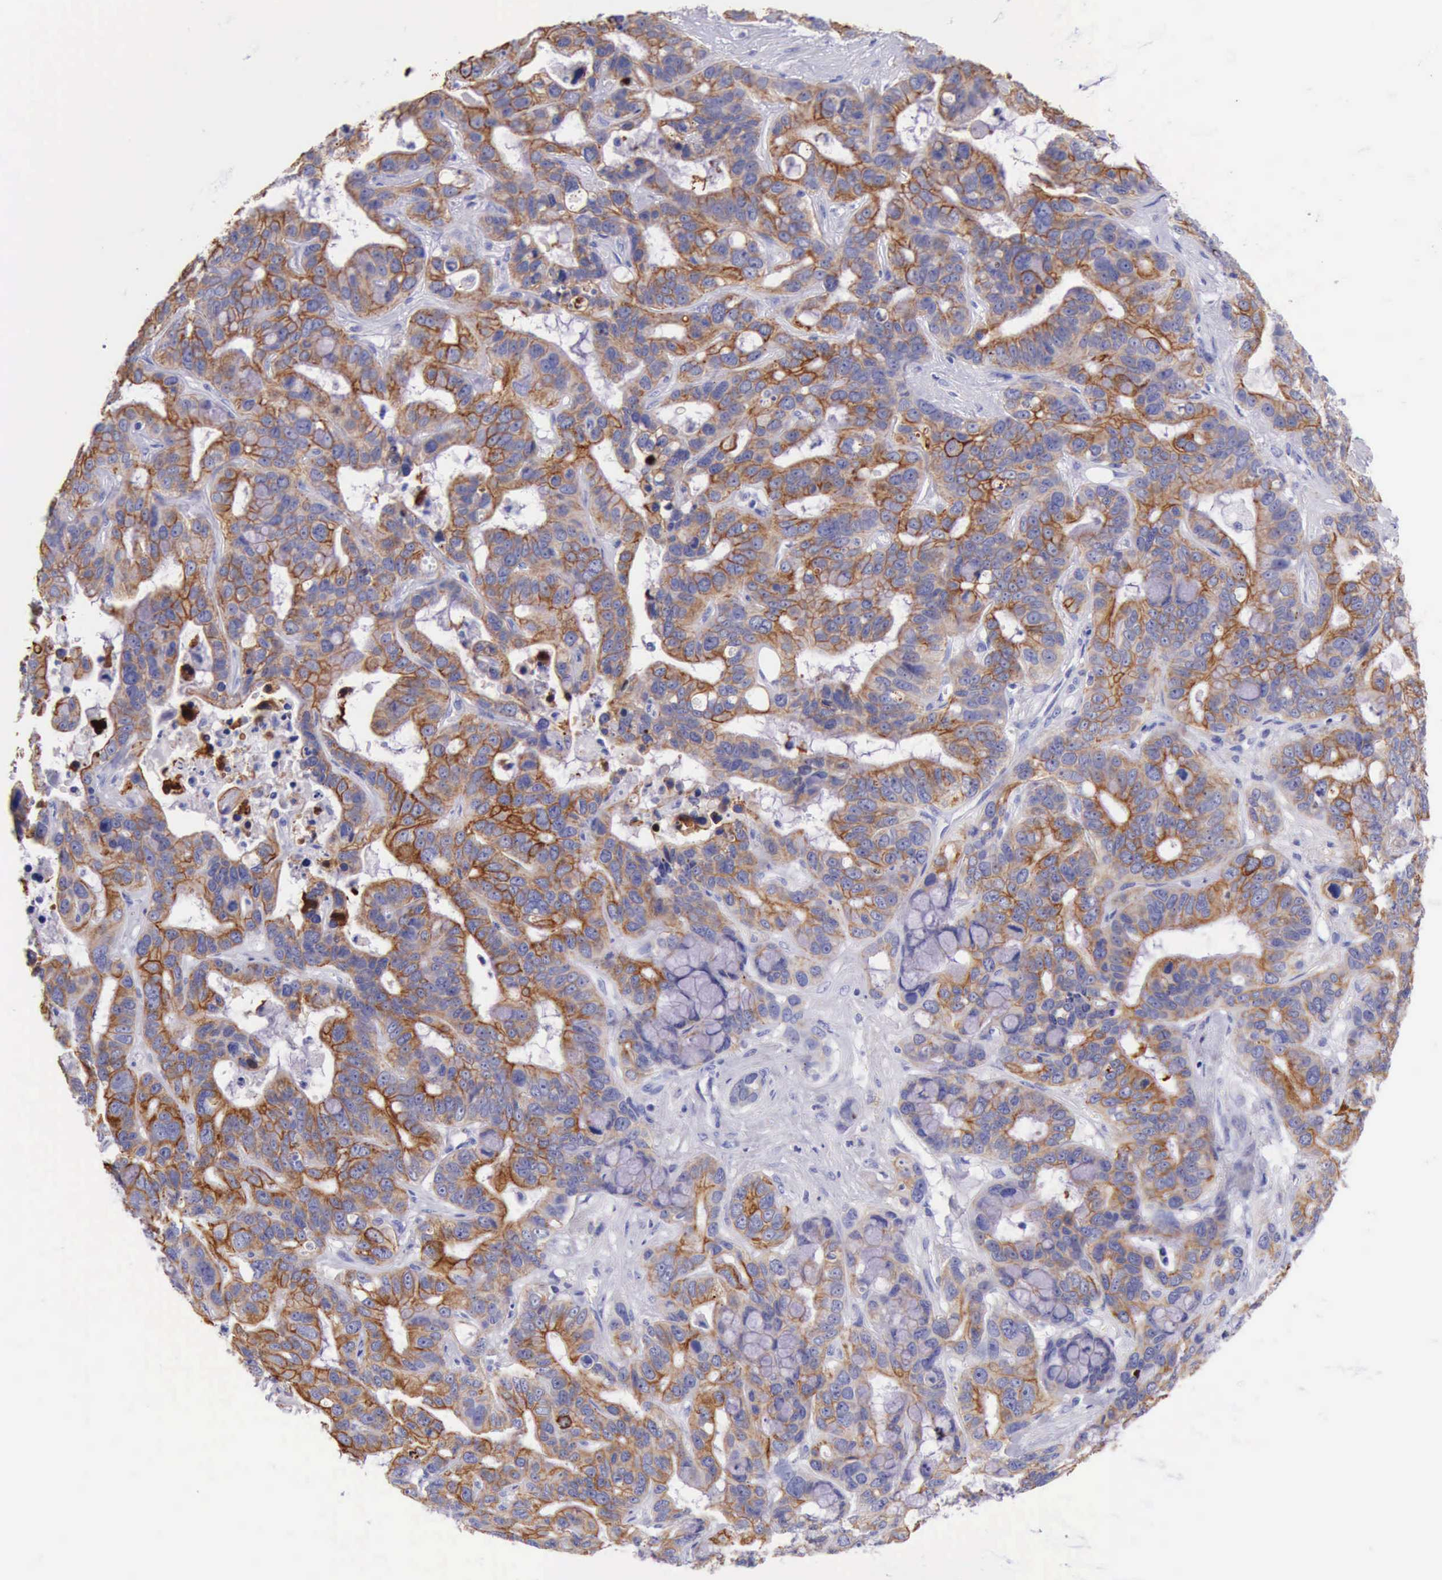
{"staining": {"intensity": "moderate", "quantity": "<25%", "location": "cytoplasmic/membranous"}, "tissue": "liver cancer", "cell_type": "Tumor cells", "image_type": "cancer", "snomed": [{"axis": "morphology", "description": "Cholangiocarcinoma"}, {"axis": "topography", "description": "Liver"}], "caption": "Immunohistochemical staining of liver cholangiocarcinoma exhibits moderate cytoplasmic/membranous protein staining in about <25% of tumor cells.", "gene": "KRT8", "patient": {"sex": "female", "age": 65}}